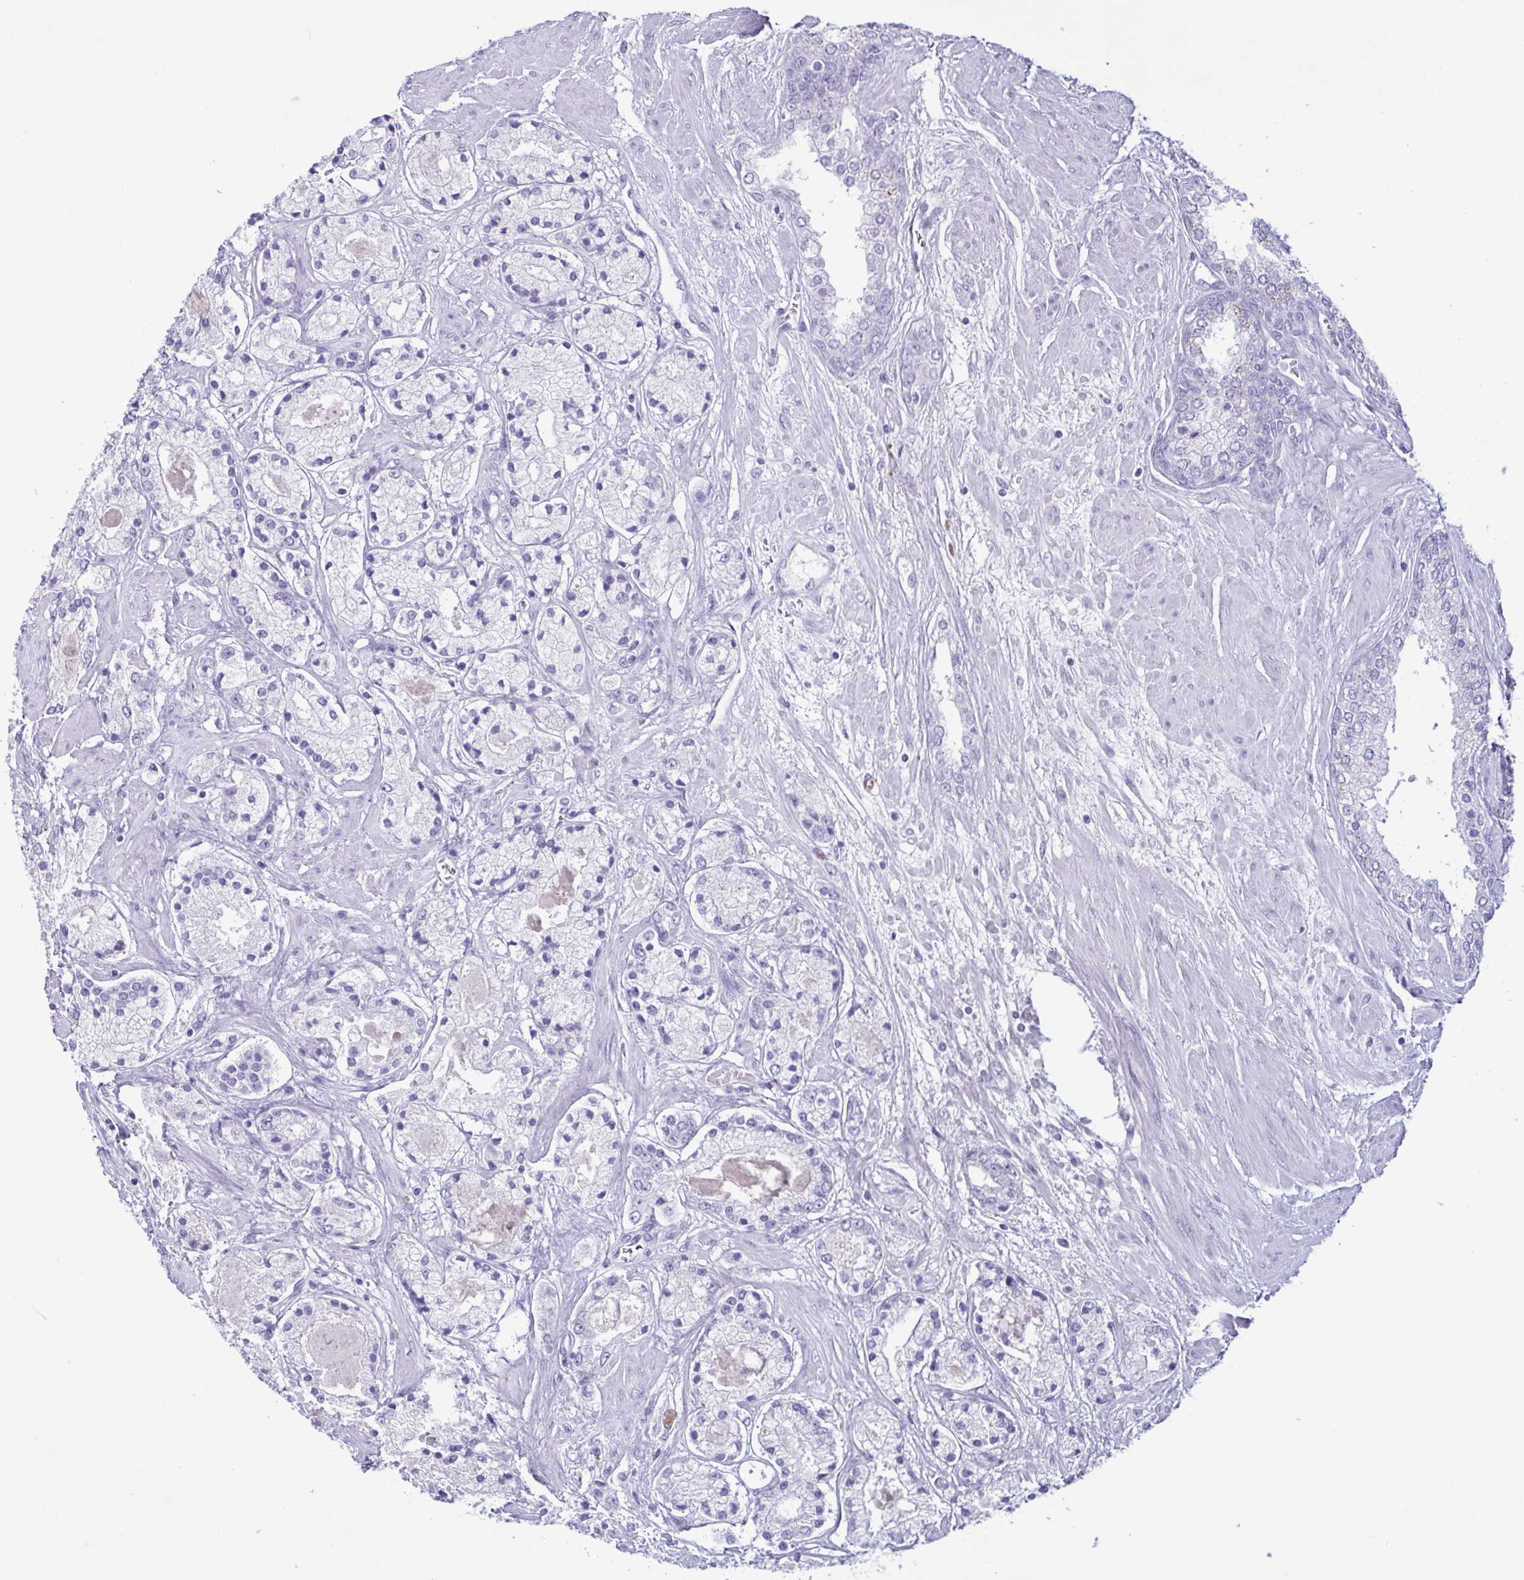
{"staining": {"intensity": "negative", "quantity": "none", "location": "none"}, "tissue": "prostate cancer", "cell_type": "Tumor cells", "image_type": "cancer", "snomed": [{"axis": "morphology", "description": "Adenocarcinoma, High grade"}, {"axis": "topography", "description": "Prostate"}], "caption": "Photomicrograph shows no significant protein positivity in tumor cells of prostate cancer (high-grade adenocarcinoma).", "gene": "LTF", "patient": {"sex": "male", "age": 67}}